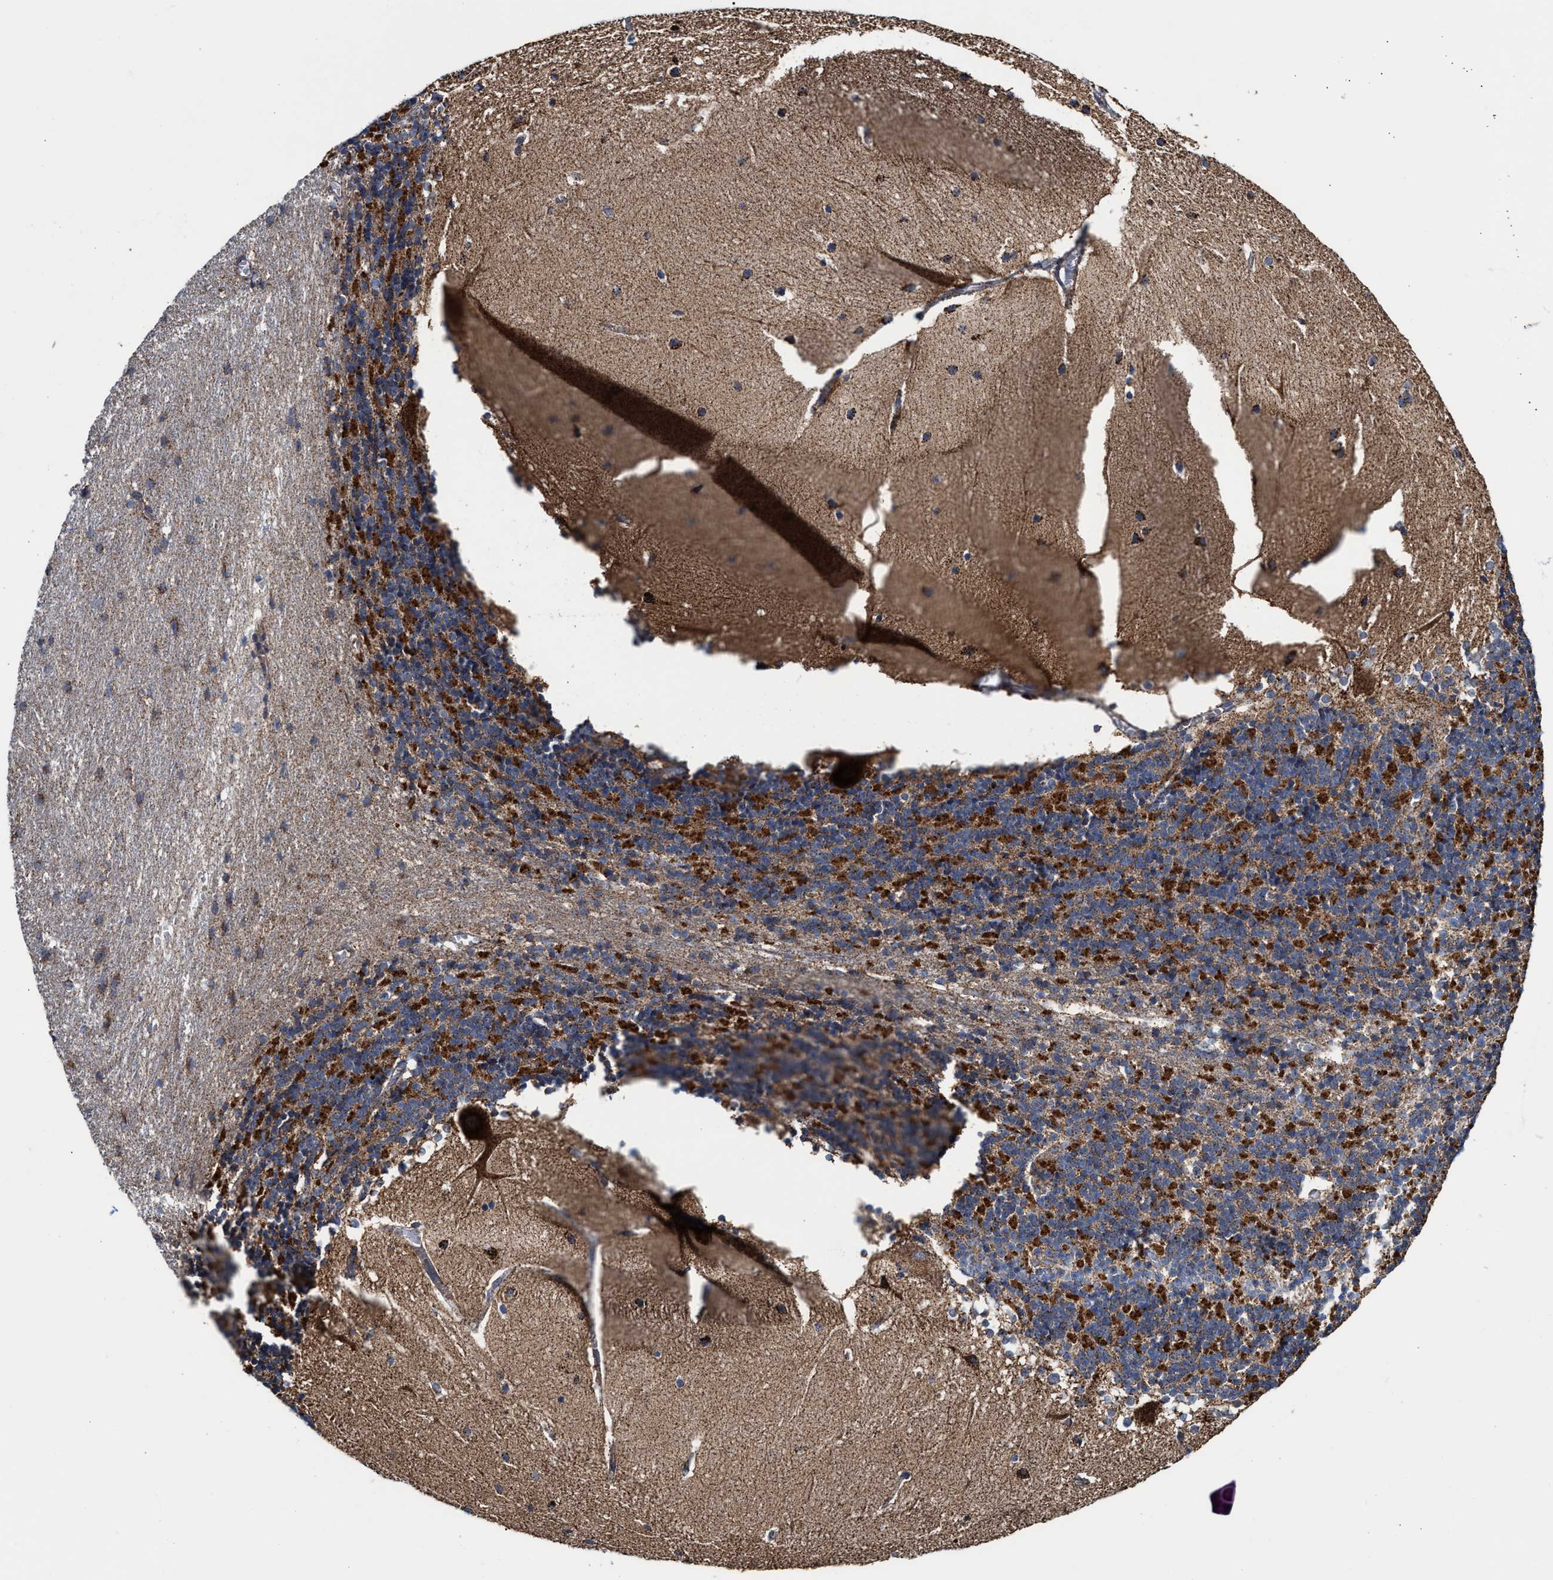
{"staining": {"intensity": "strong", "quantity": ">75%", "location": "cytoplasmic/membranous"}, "tissue": "cerebellum", "cell_type": "Cells in granular layer", "image_type": "normal", "snomed": [{"axis": "morphology", "description": "Normal tissue, NOS"}, {"axis": "topography", "description": "Cerebellum"}], "caption": "Protein analysis of benign cerebellum reveals strong cytoplasmic/membranous expression in about >75% of cells in granular layer. (DAB = brown stain, brightfield microscopy at high magnification).", "gene": "MECR", "patient": {"sex": "female", "age": 19}}